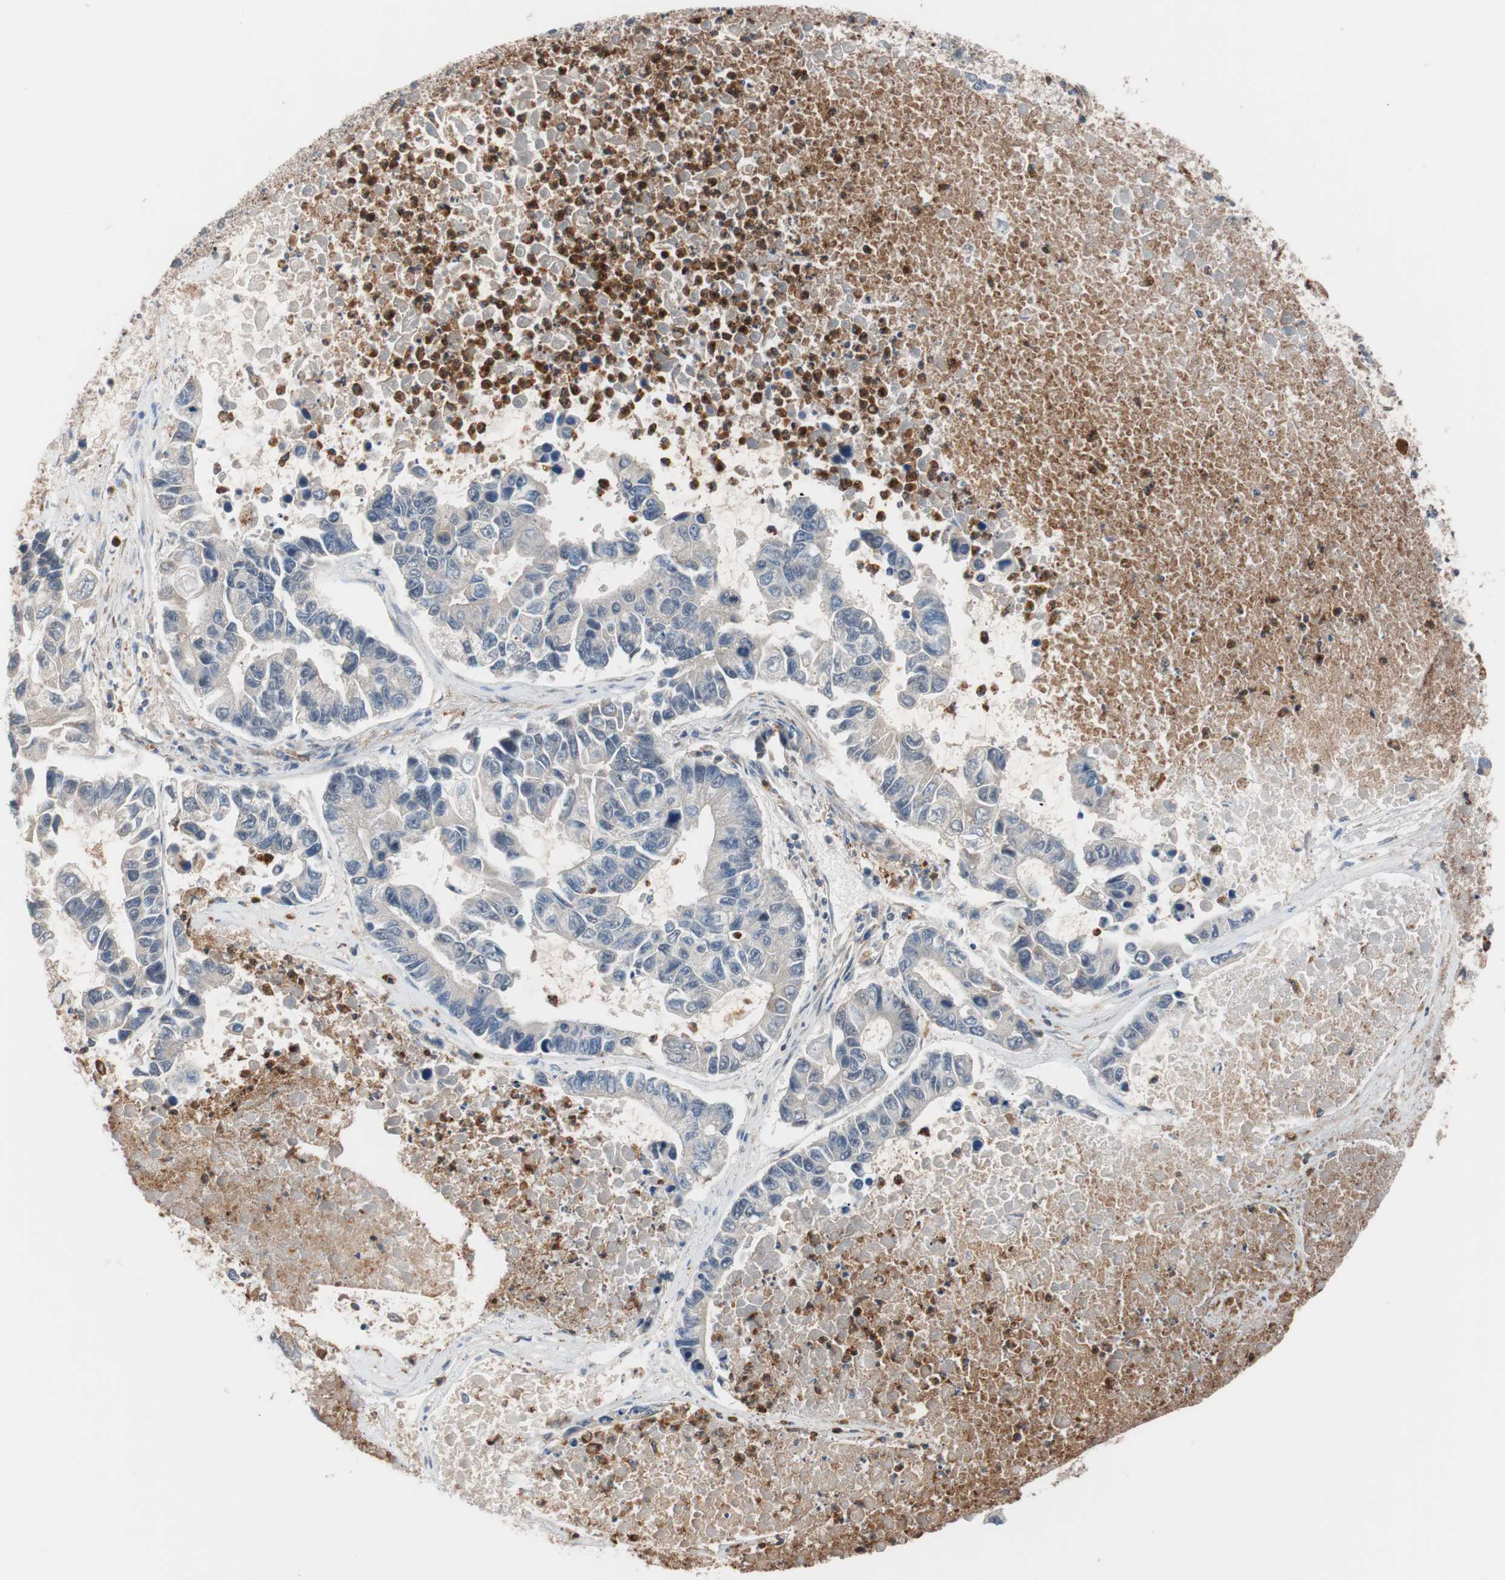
{"staining": {"intensity": "negative", "quantity": "none", "location": "none"}, "tissue": "lung cancer", "cell_type": "Tumor cells", "image_type": "cancer", "snomed": [{"axis": "morphology", "description": "Adenocarcinoma, NOS"}, {"axis": "topography", "description": "Lung"}], "caption": "Immunohistochemical staining of lung cancer shows no significant positivity in tumor cells. (DAB (3,3'-diaminobenzidine) immunohistochemistry visualized using brightfield microscopy, high magnification).", "gene": "LITAF", "patient": {"sex": "female", "age": 51}}